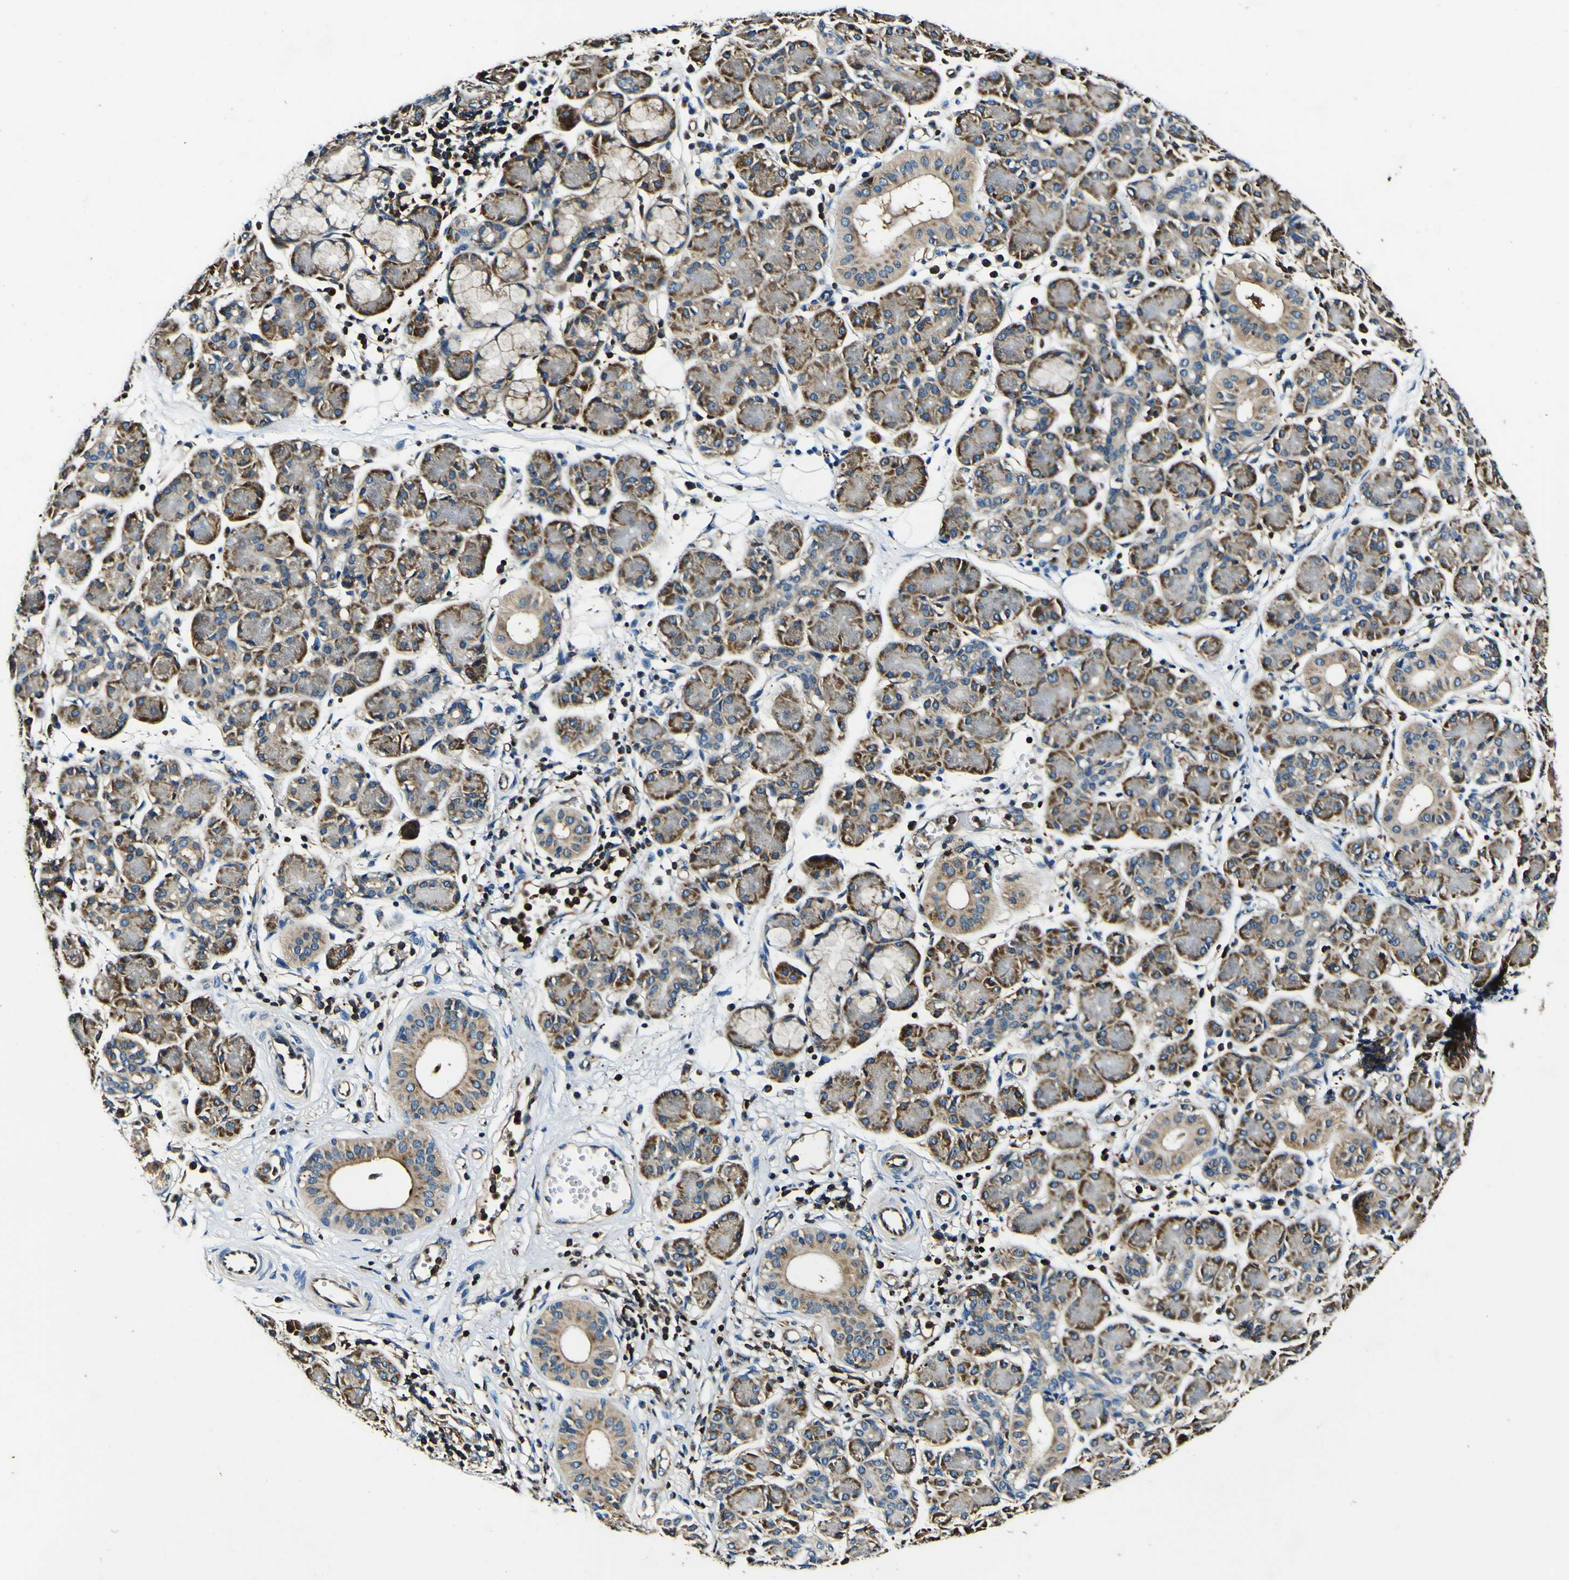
{"staining": {"intensity": "moderate", "quantity": "25%-75%", "location": "cytoplasmic/membranous"}, "tissue": "salivary gland", "cell_type": "Glandular cells", "image_type": "normal", "snomed": [{"axis": "morphology", "description": "Normal tissue, NOS"}, {"axis": "morphology", "description": "Inflammation, NOS"}, {"axis": "topography", "description": "Lymph node"}, {"axis": "topography", "description": "Salivary gland"}], "caption": "Approximately 25%-75% of glandular cells in normal human salivary gland show moderate cytoplasmic/membranous protein positivity as visualized by brown immunohistochemical staining.", "gene": "RHOT2", "patient": {"sex": "male", "age": 3}}